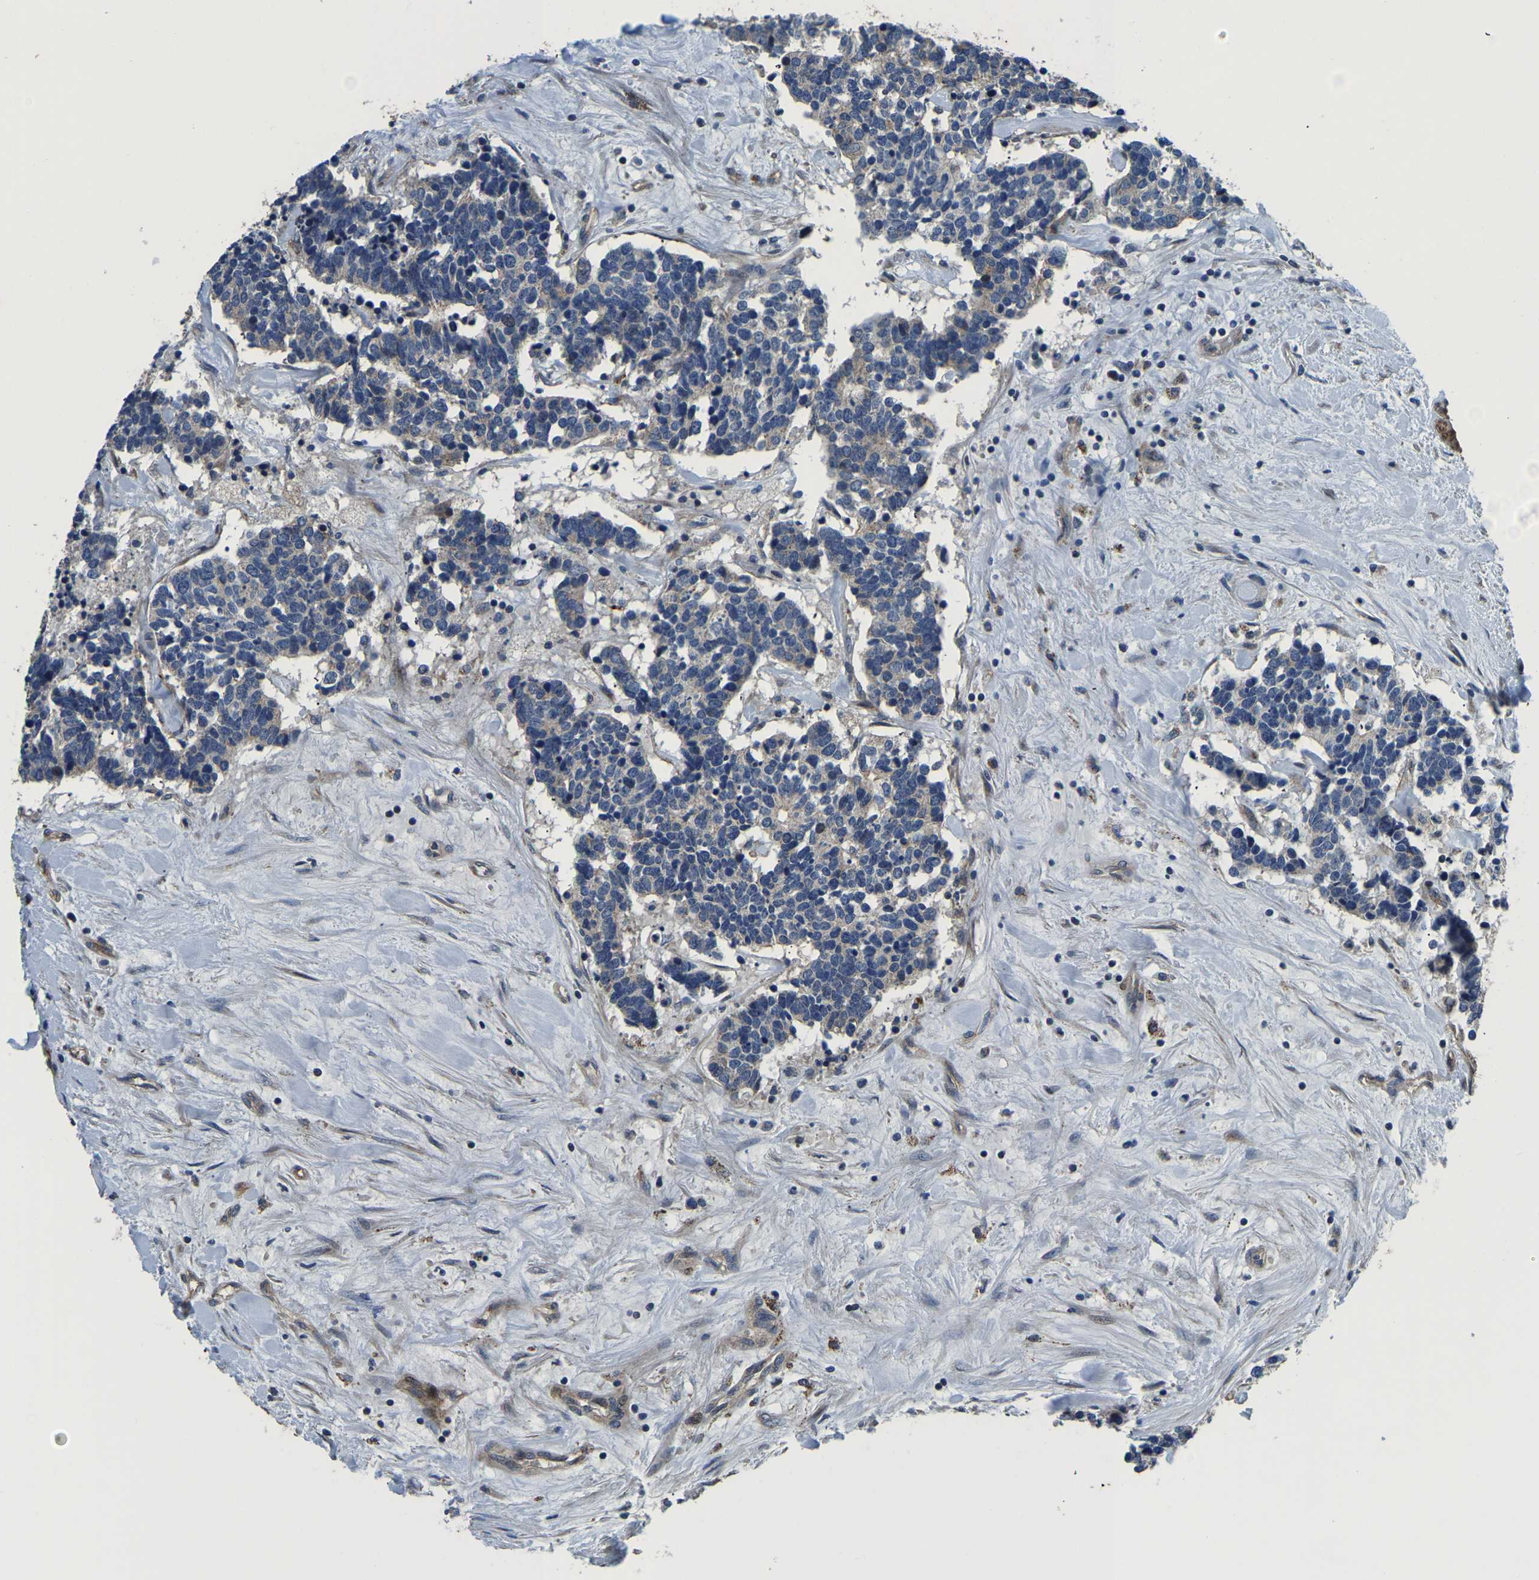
{"staining": {"intensity": "negative", "quantity": "none", "location": "none"}, "tissue": "carcinoid", "cell_type": "Tumor cells", "image_type": "cancer", "snomed": [{"axis": "morphology", "description": "Carcinoma, NOS"}, {"axis": "morphology", "description": "Carcinoid, malignant, NOS"}, {"axis": "topography", "description": "Urinary bladder"}], "caption": "Micrograph shows no protein staining in tumor cells of carcinoma tissue.", "gene": "RNF39", "patient": {"sex": "male", "age": 57}}